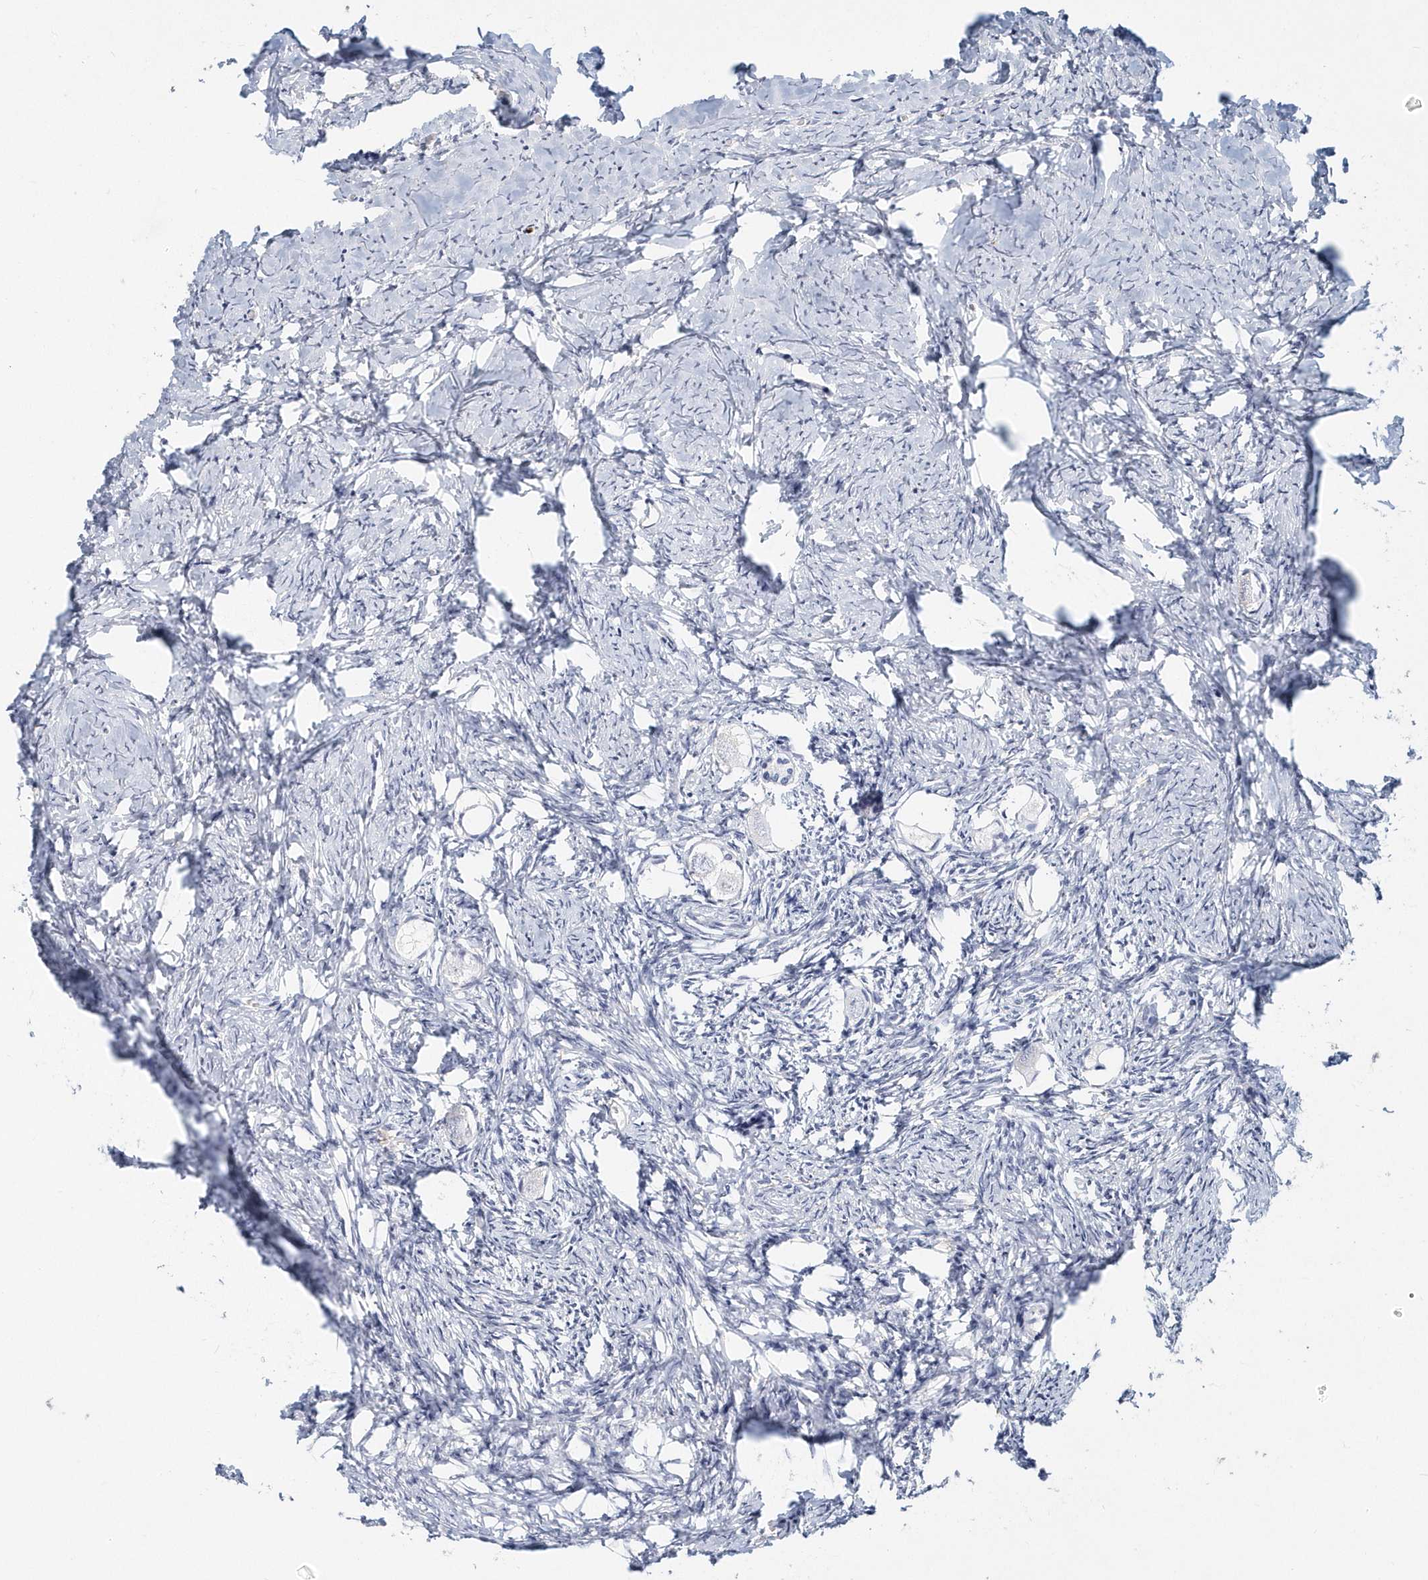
{"staining": {"intensity": "negative", "quantity": "none", "location": "none"}, "tissue": "ovary", "cell_type": "Follicle cells", "image_type": "normal", "snomed": [{"axis": "morphology", "description": "Normal tissue, NOS"}, {"axis": "topography", "description": "Ovary"}], "caption": "Immunohistochemistry histopathology image of benign human ovary stained for a protein (brown), which demonstrates no positivity in follicle cells.", "gene": "ITGA2B", "patient": {"sex": "female", "age": 27}}